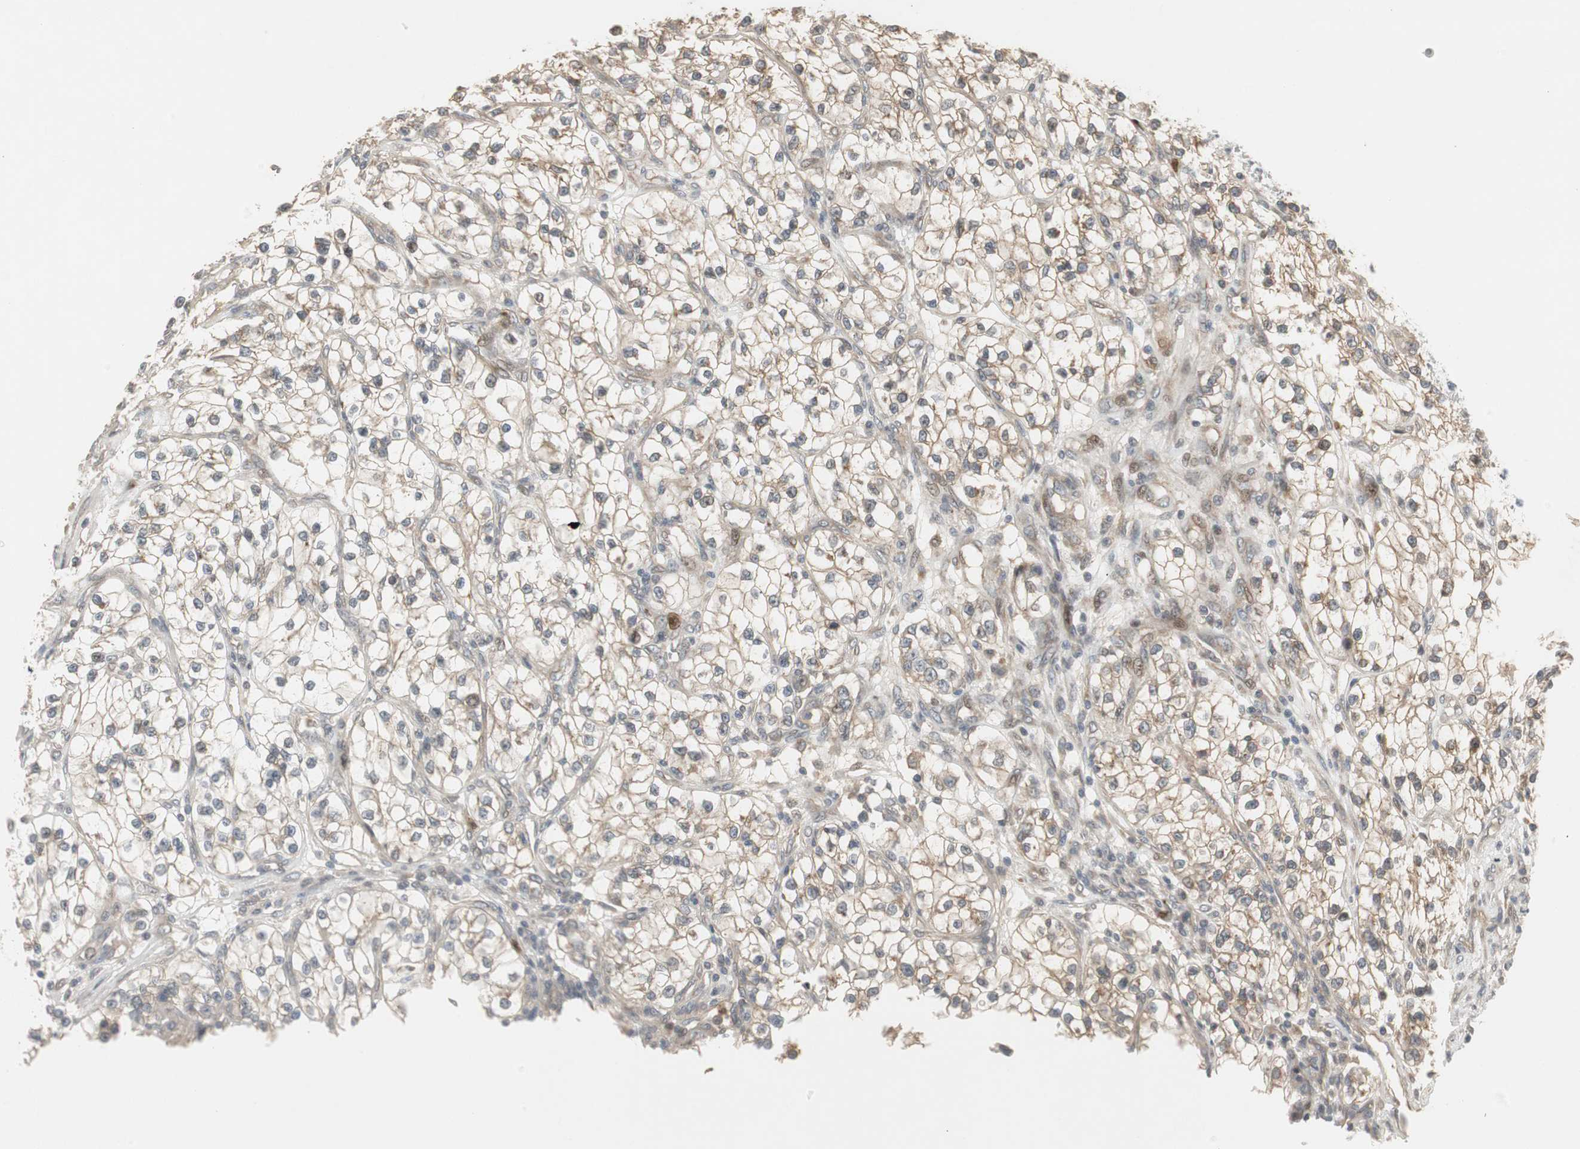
{"staining": {"intensity": "weak", "quantity": "25%-75%", "location": "cytoplasmic/membranous"}, "tissue": "renal cancer", "cell_type": "Tumor cells", "image_type": "cancer", "snomed": [{"axis": "morphology", "description": "Adenocarcinoma, NOS"}, {"axis": "topography", "description": "Kidney"}], "caption": "Immunohistochemistry (IHC) (DAB (3,3'-diaminobenzidine)) staining of human renal adenocarcinoma exhibits weak cytoplasmic/membranous protein expression in about 25%-75% of tumor cells. The staining is performed using DAB (3,3'-diaminobenzidine) brown chromogen to label protein expression. The nuclei are counter-stained blue using hematoxylin.", "gene": "SNX4", "patient": {"sex": "female", "age": 57}}